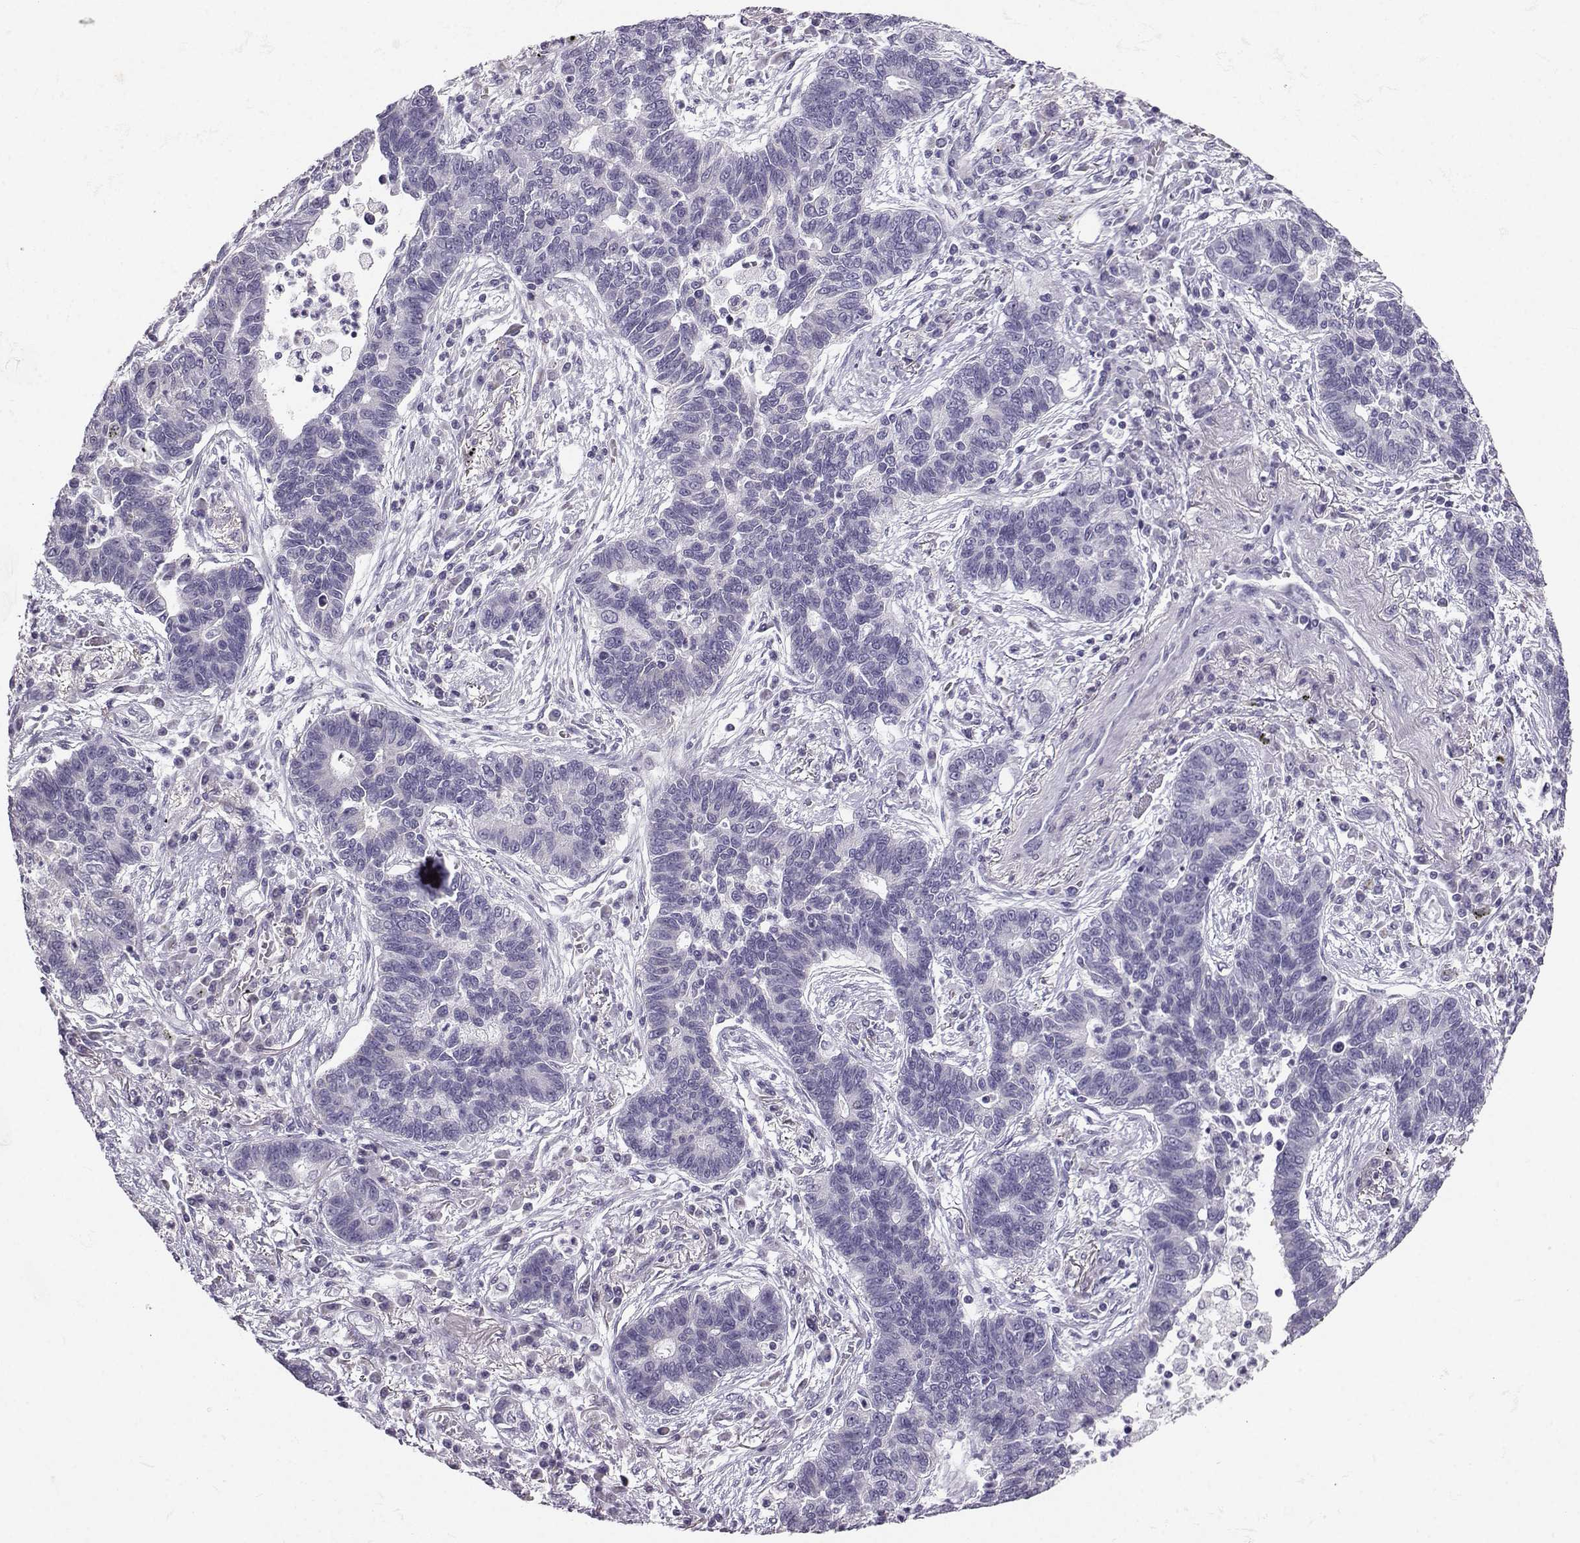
{"staining": {"intensity": "negative", "quantity": "none", "location": "none"}, "tissue": "lung cancer", "cell_type": "Tumor cells", "image_type": "cancer", "snomed": [{"axis": "morphology", "description": "Adenocarcinoma, NOS"}, {"axis": "topography", "description": "Lung"}], "caption": "This micrograph is of adenocarcinoma (lung) stained with immunohistochemistry to label a protein in brown with the nuclei are counter-stained blue. There is no positivity in tumor cells.", "gene": "AVP", "patient": {"sex": "female", "age": 57}}